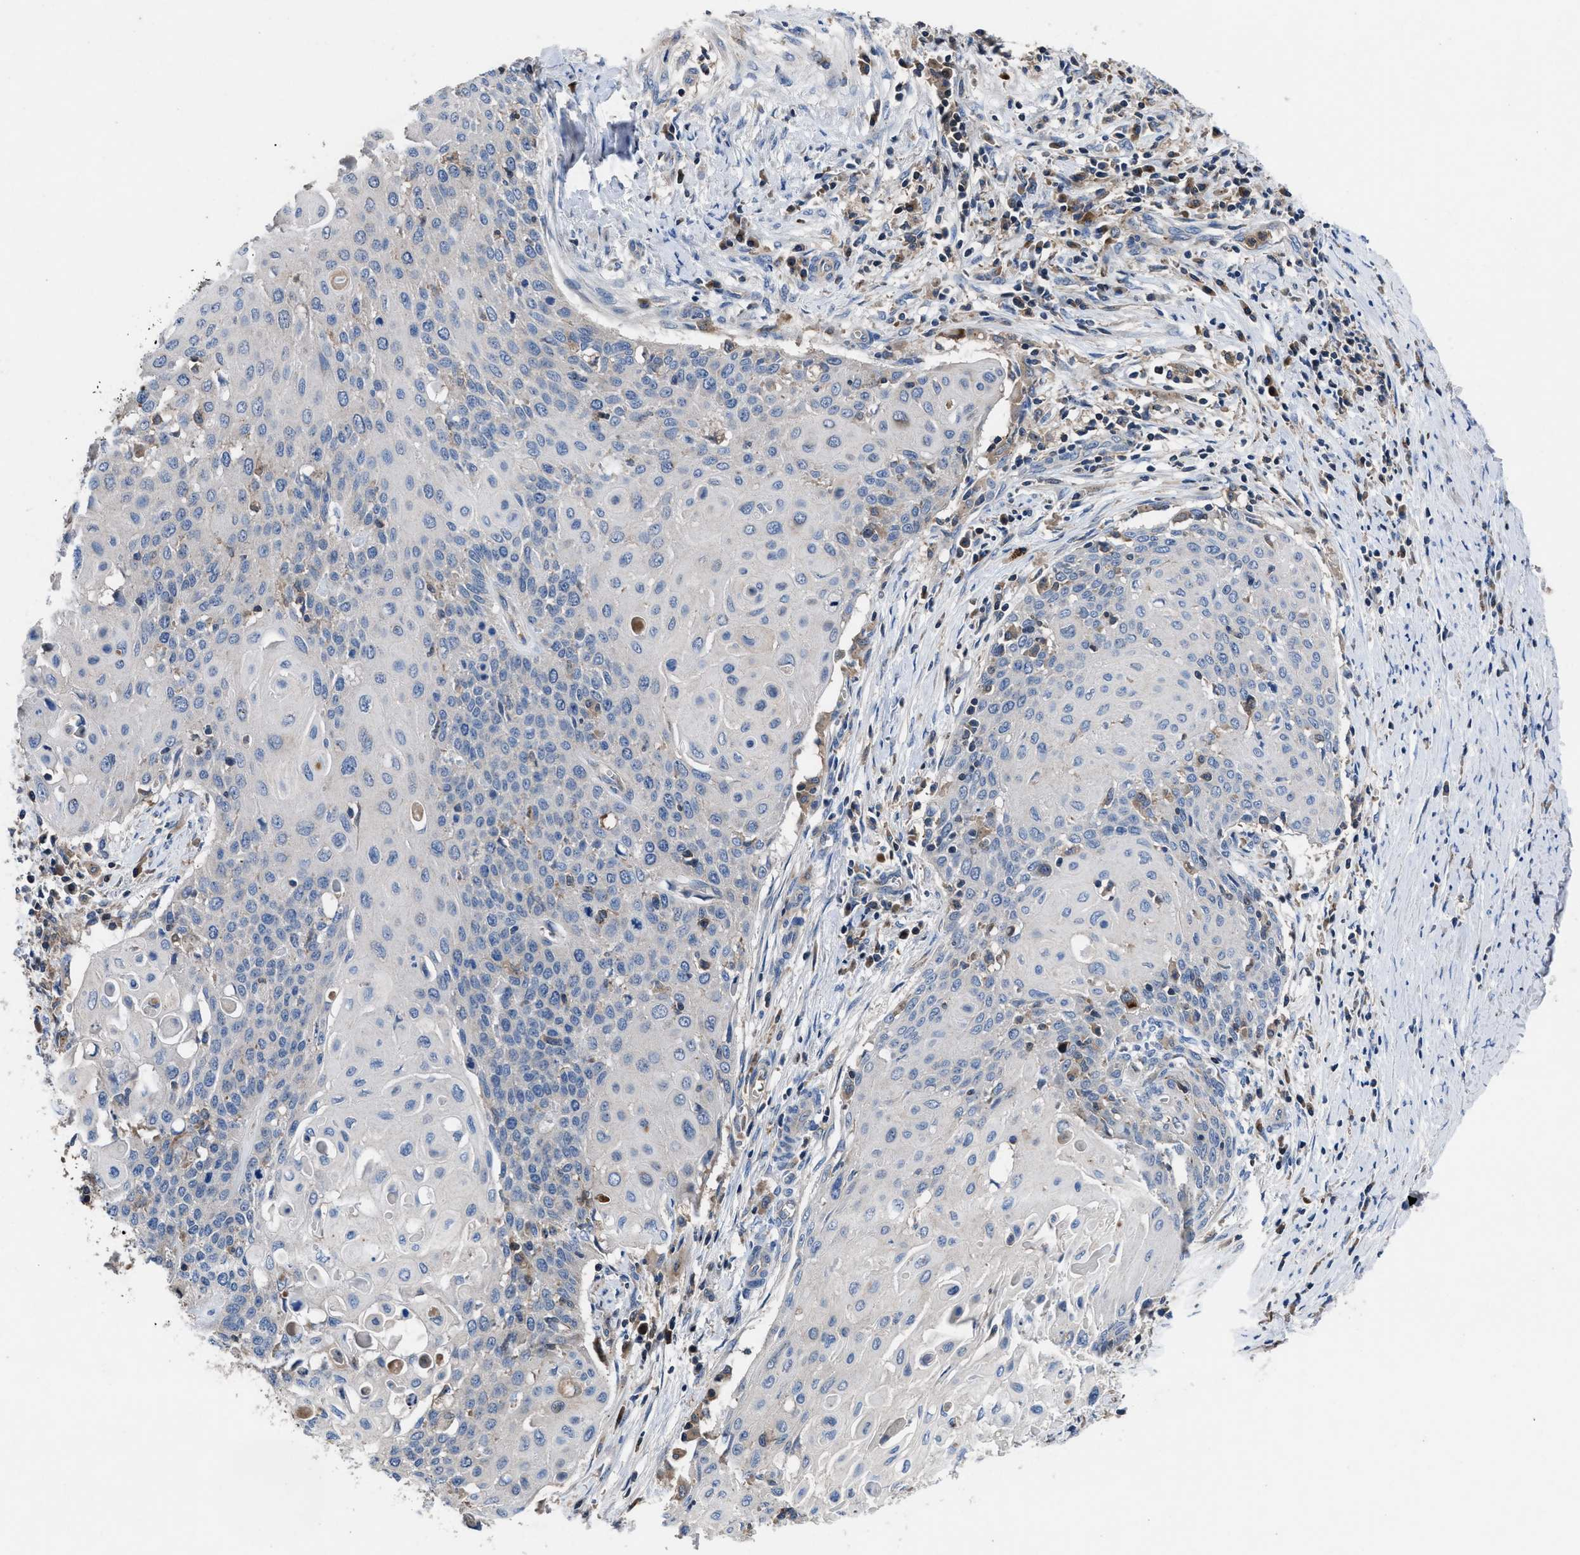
{"staining": {"intensity": "negative", "quantity": "none", "location": "none"}, "tissue": "cervical cancer", "cell_type": "Tumor cells", "image_type": "cancer", "snomed": [{"axis": "morphology", "description": "Squamous cell carcinoma, NOS"}, {"axis": "topography", "description": "Cervix"}], "caption": "An immunohistochemistry (IHC) photomicrograph of cervical cancer is shown. There is no staining in tumor cells of cervical cancer. The staining was performed using DAB (3,3'-diaminobenzidine) to visualize the protein expression in brown, while the nuclei were stained in blue with hematoxylin (Magnification: 20x).", "gene": "YBEY", "patient": {"sex": "female", "age": 39}}